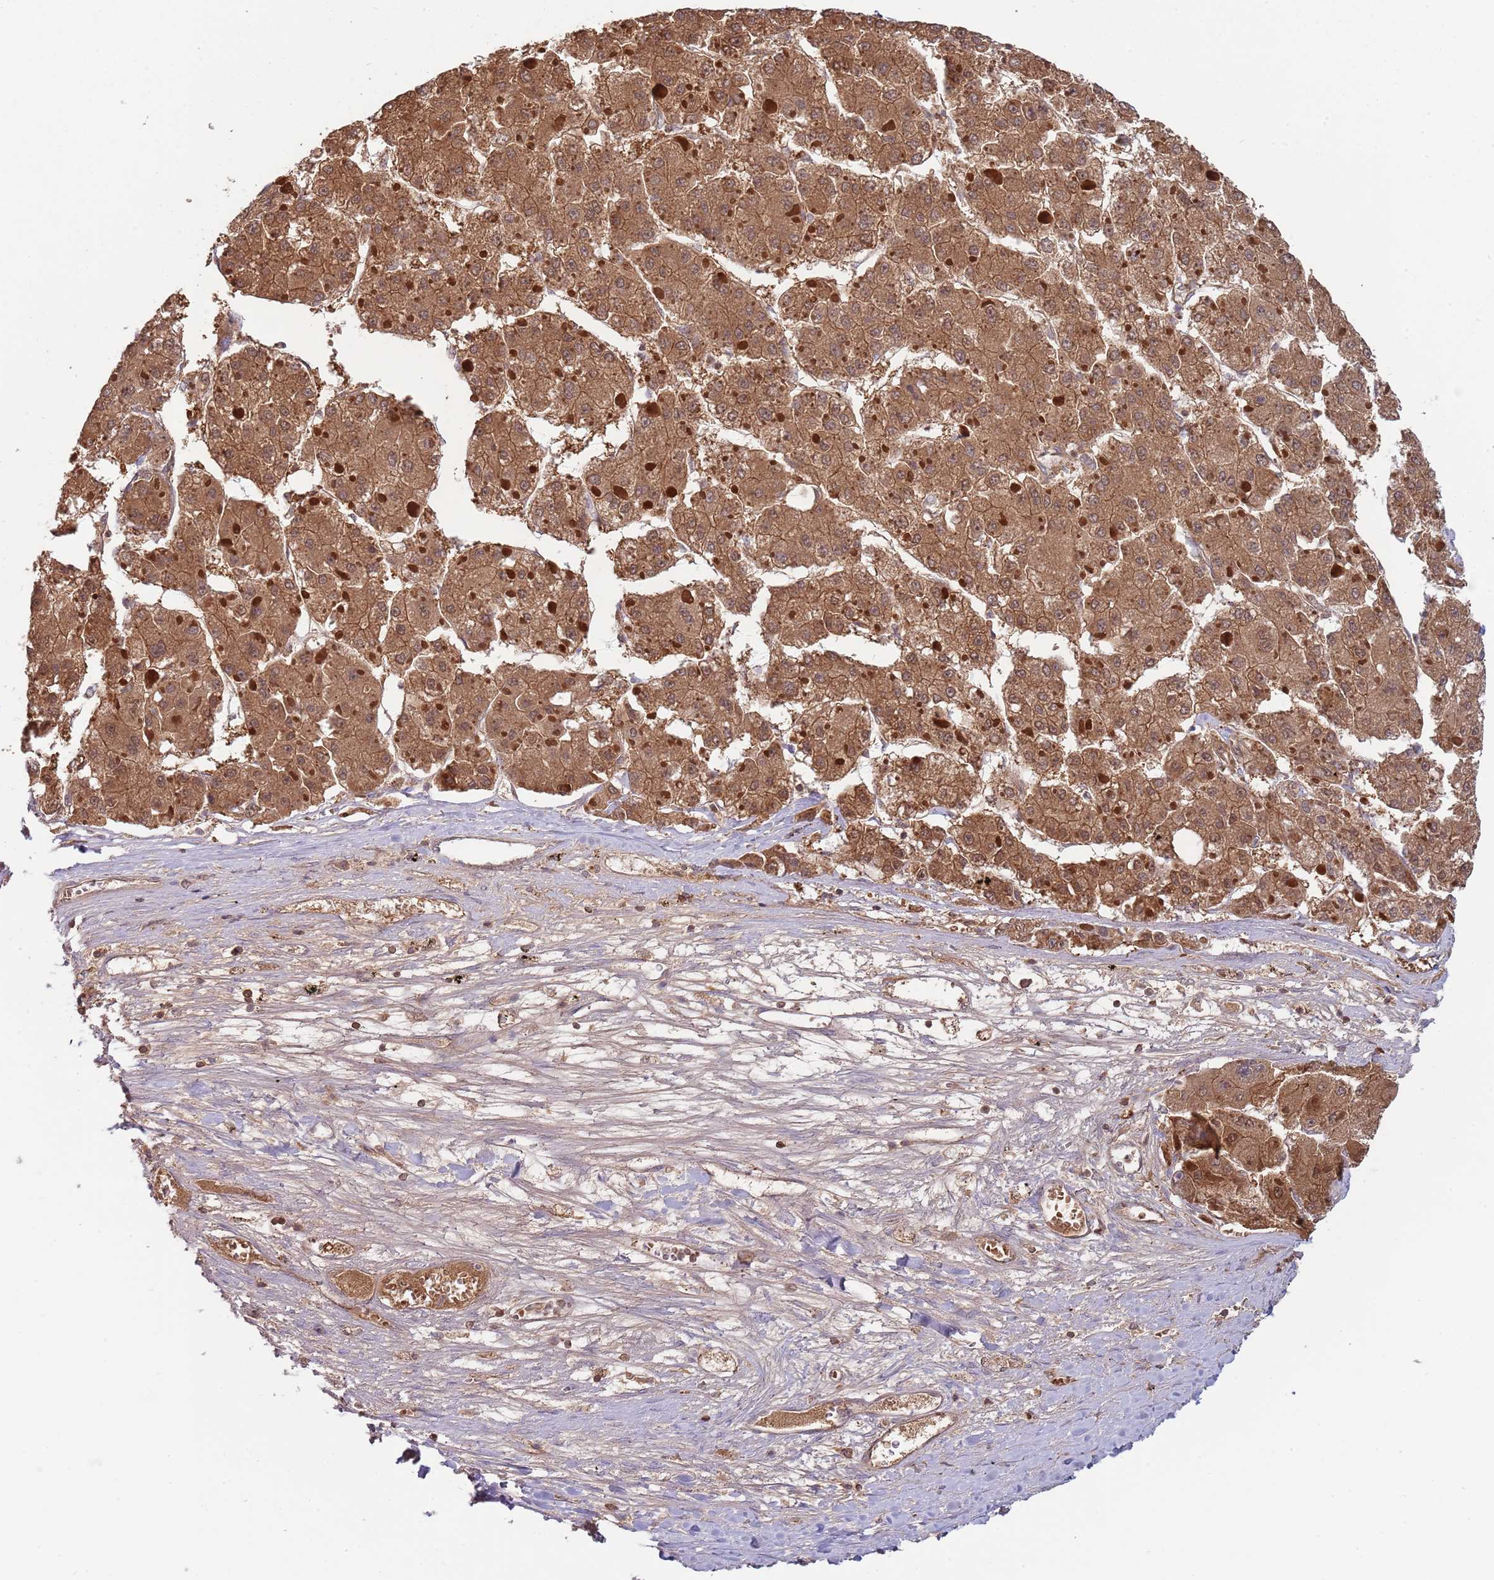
{"staining": {"intensity": "moderate", "quantity": ">75%", "location": "cytoplasmic/membranous"}, "tissue": "liver cancer", "cell_type": "Tumor cells", "image_type": "cancer", "snomed": [{"axis": "morphology", "description": "Carcinoma, Hepatocellular, NOS"}, {"axis": "topography", "description": "Liver"}], "caption": "Brown immunohistochemical staining in liver hepatocellular carcinoma reveals moderate cytoplasmic/membranous positivity in approximately >75% of tumor cells.", "gene": "GSDMD", "patient": {"sex": "female", "age": 73}}